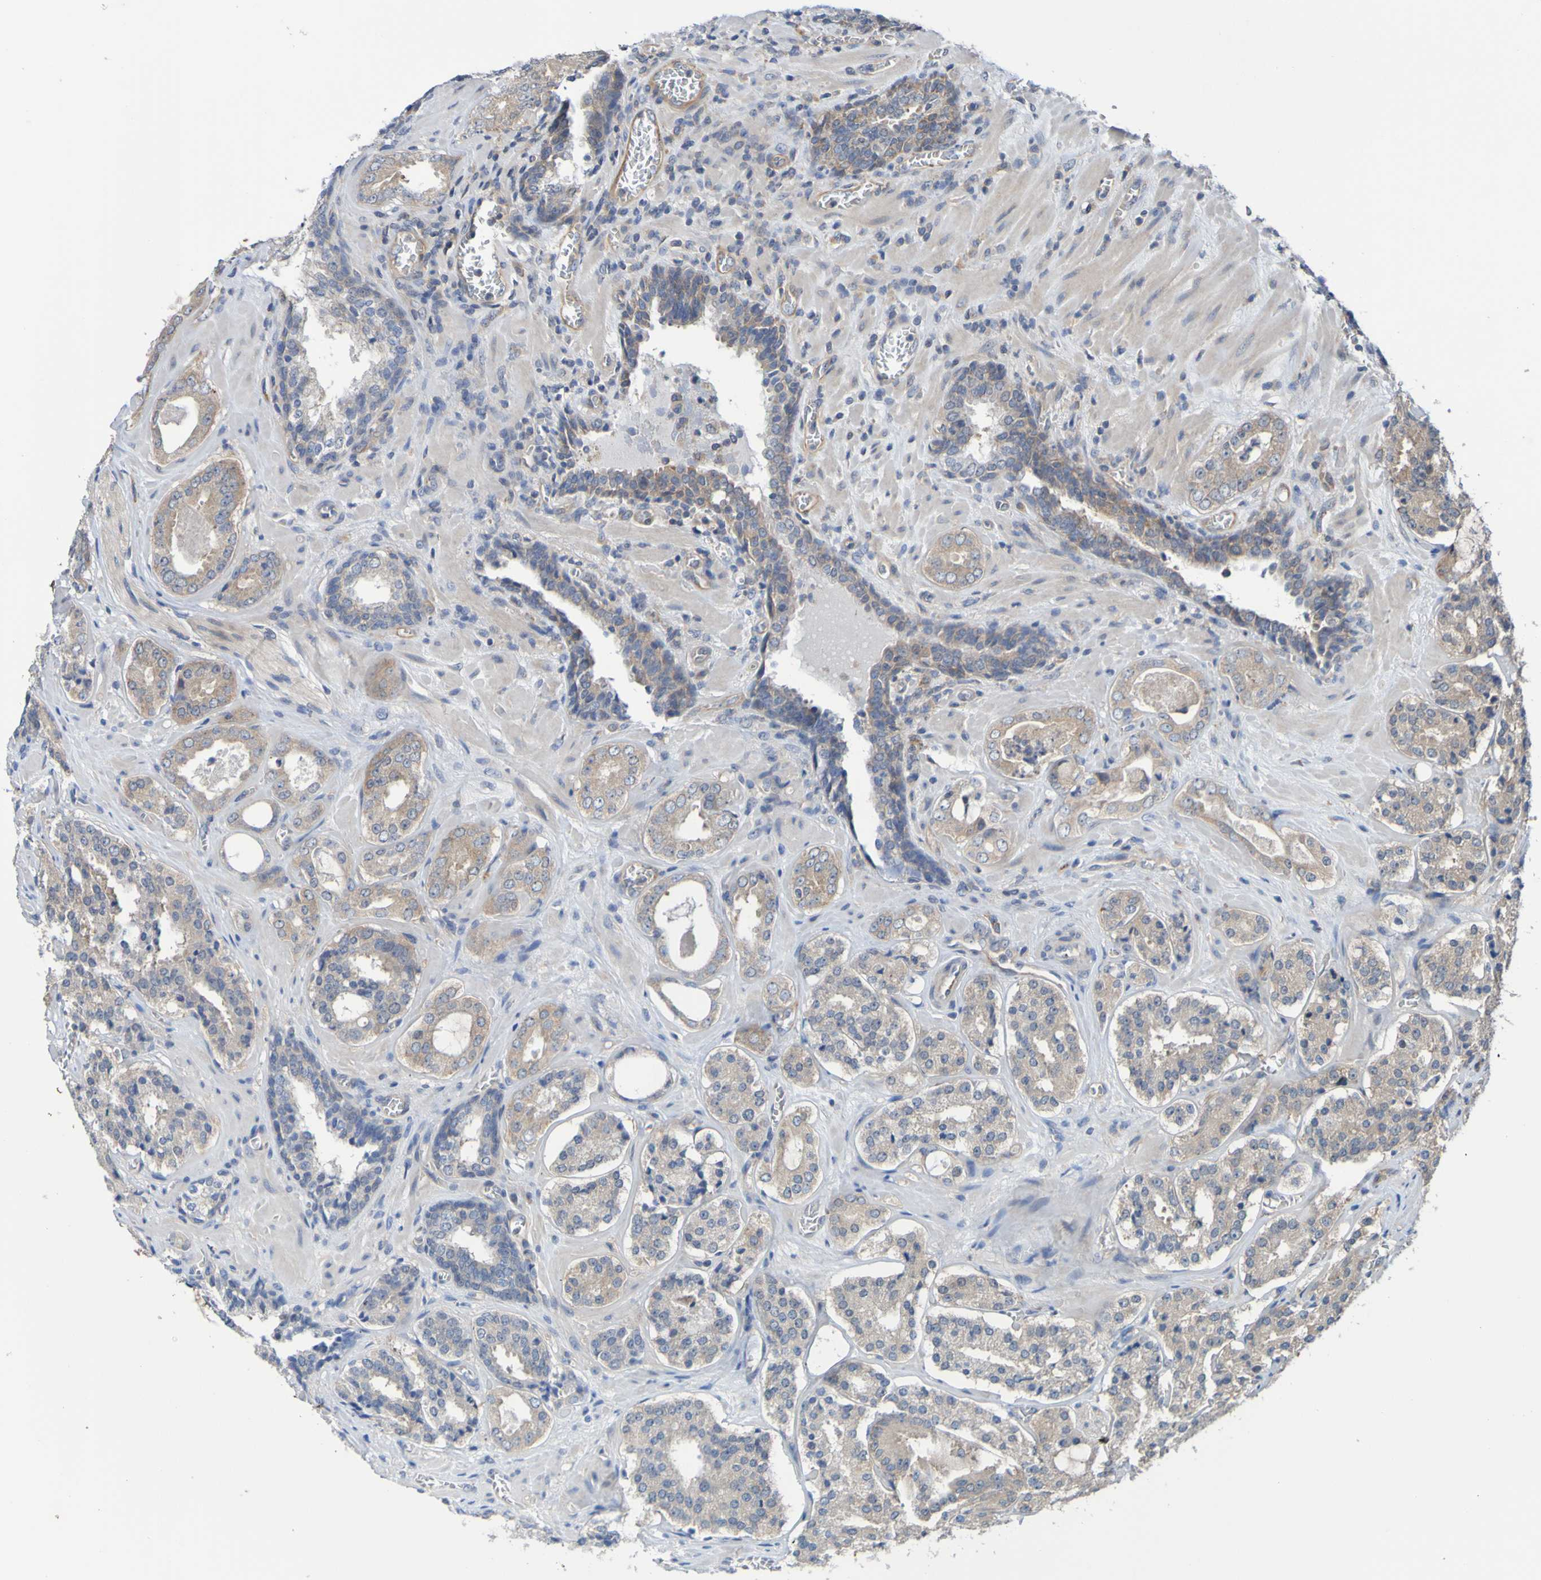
{"staining": {"intensity": "weak", "quantity": ">75%", "location": "cytoplasmic/membranous"}, "tissue": "prostate cancer", "cell_type": "Tumor cells", "image_type": "cancer", "snomed": [{"axis": "morphology", "description": "Adenocarcinoma, High grade"}, {"axis": "topography", "description": "Prostate"}], "caption": "A high-resolution image shows immunohistochemistry staining of adenocarcinoma (high-grade) (prostate), which displays weak cytoplasmic/membranous expression in about >75% of tumor cells.", "gene": "SDK1", "patient": {"sex": "male", "age": 60}}